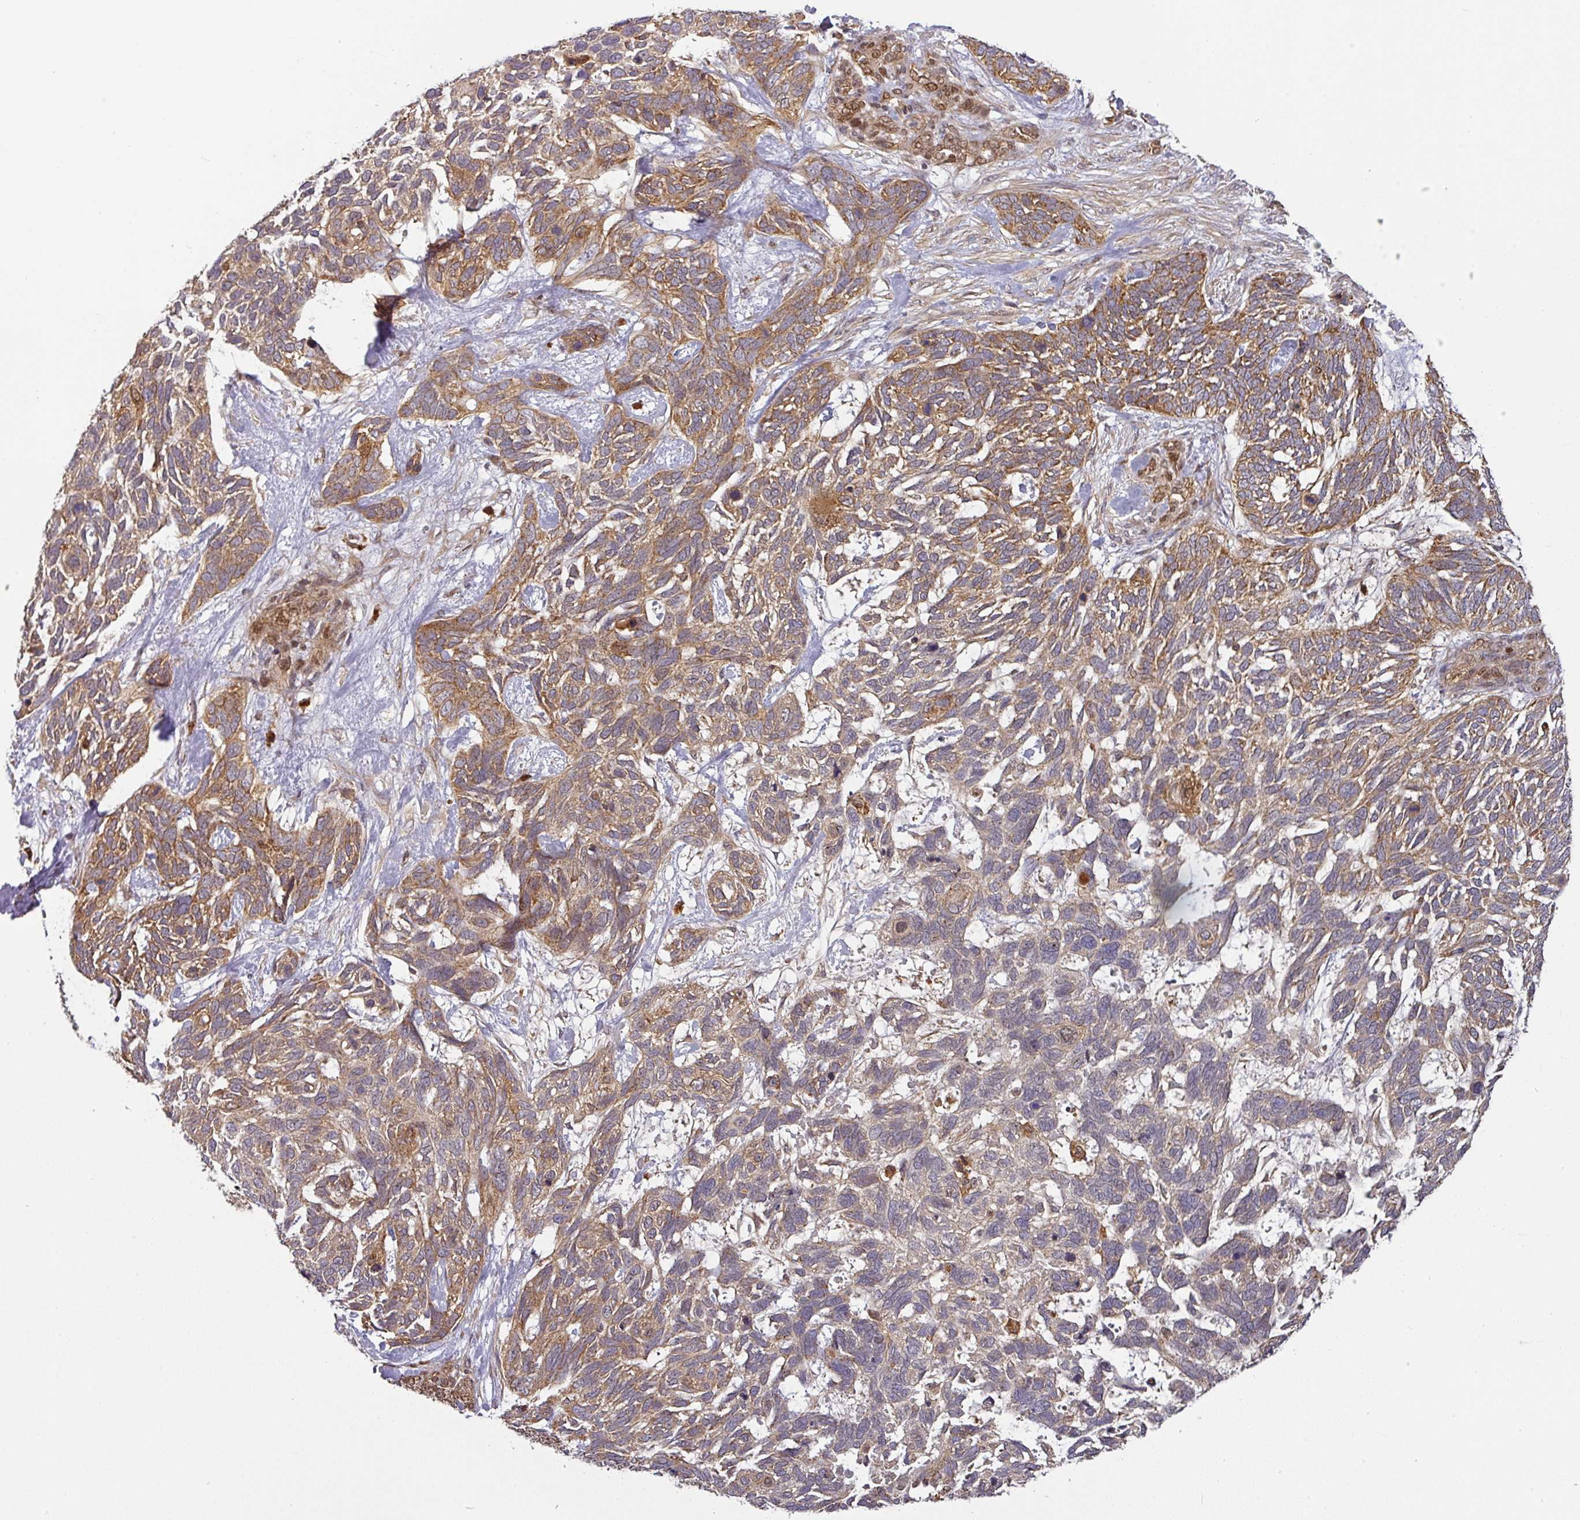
{"staining": {"intensity": "moderate", "quantity": "25%-75%", "location": "cytoplasmic/membranous"}, "tissue": "skin cancer", "cell_type": "Tumor cells", "image_type": "cancer", "snomed": [{"axis": "morphology", "description": "Basal cell carcinoma"}, {"axis": "topography", "description": "Skin"}], "caption": "The histopathology image demonstrates a brown stain indicating the presence of a protein in the cytoplasmic/membranous of tumor cells in skin cancer.", "gene": "MALSU1", "patient": {"sex": "male", "age": 88}}